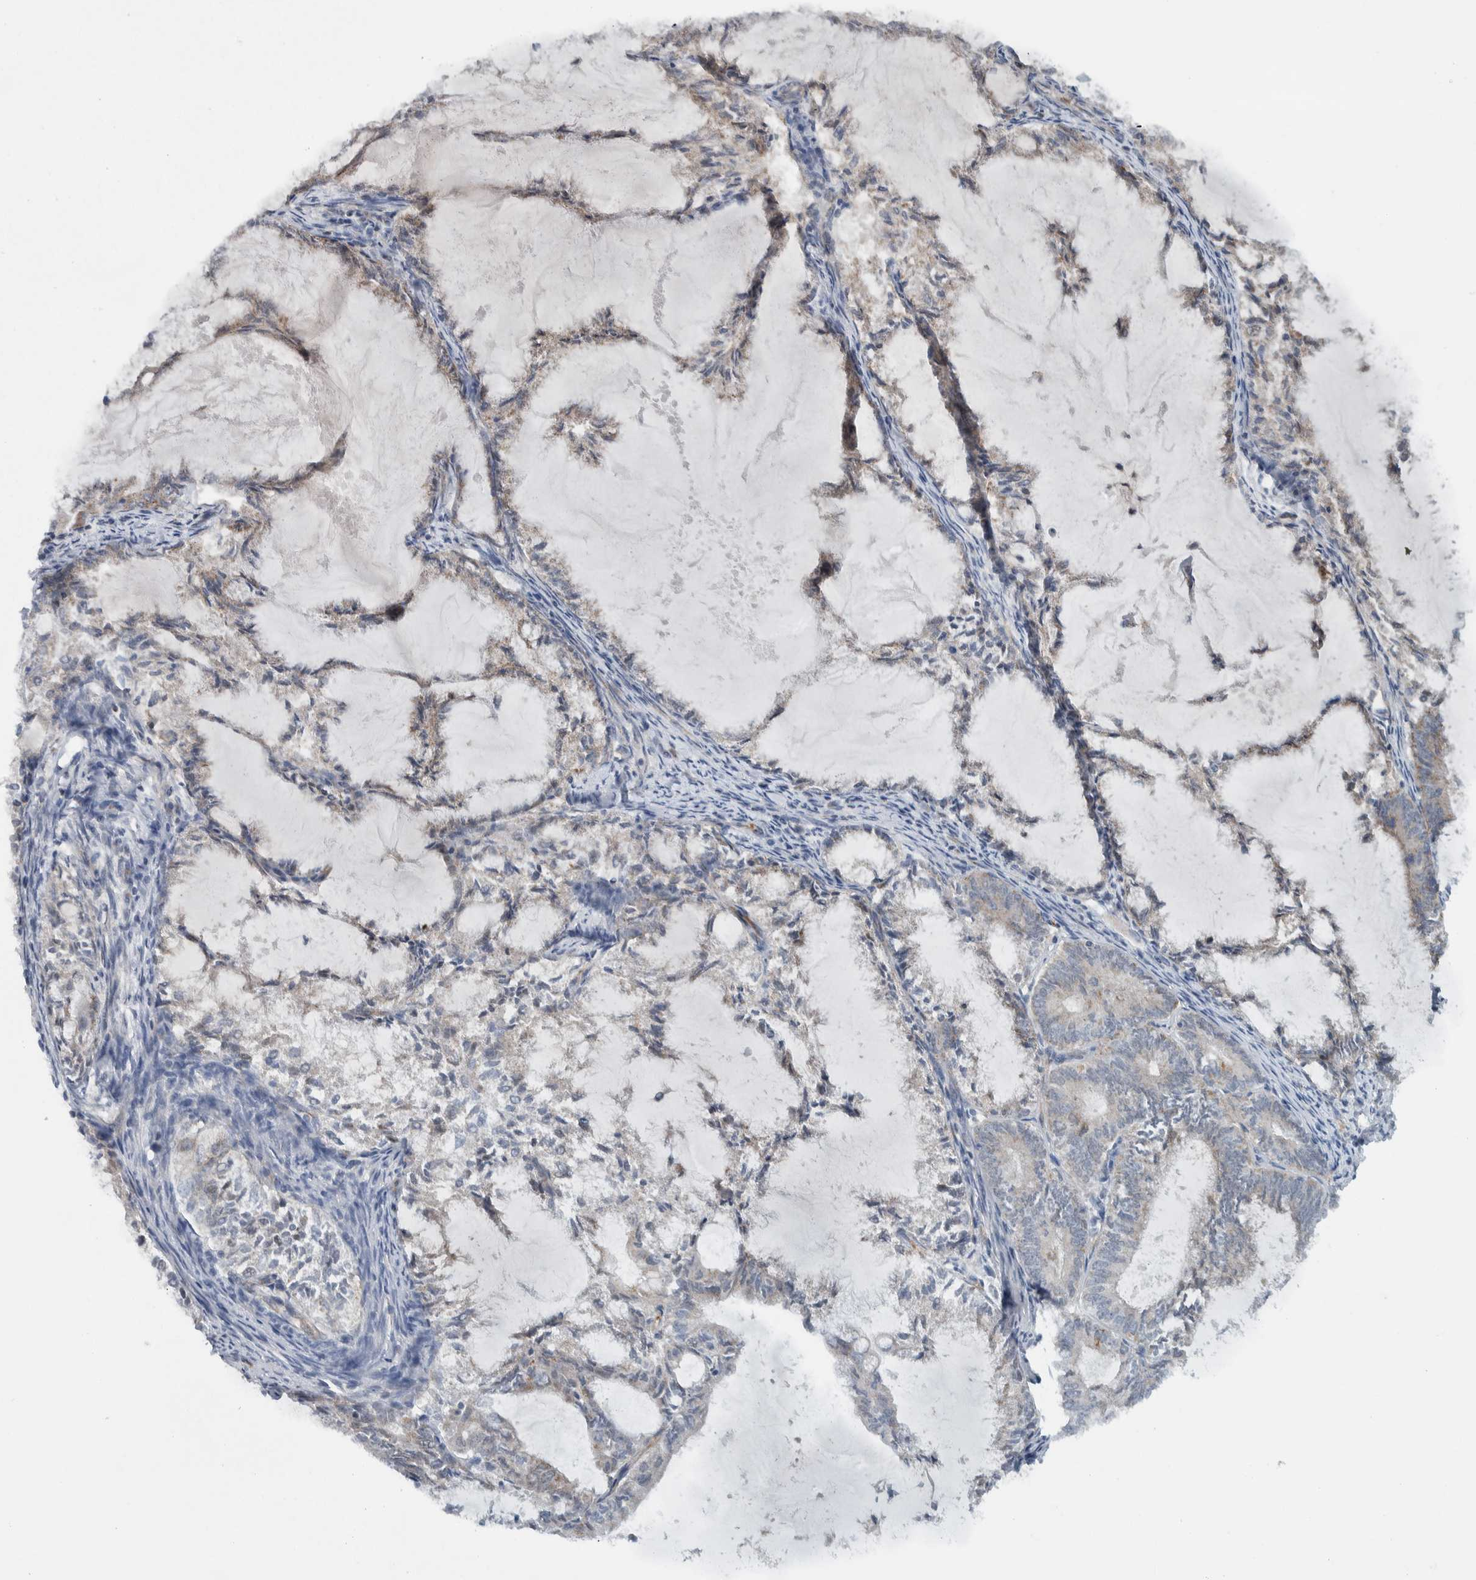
{"staining": {"intensity": "negative", "quantity": "none", "location": "none"}, "tissue": "endometrial cancer", "cell_type": "Tumor cells", "image_type": "cancer", "snomed": [{"axis": "morphology", "description": "Adenocarcinoma, NOS"}, {"axis": "topography", "description": "Endometrium"}], "caption": "Tumor cells show no significant protein positivity in adenocarcinoma (endometrial).", "gene": "RERE", "patient": {"sex": "female", "age": 86}}